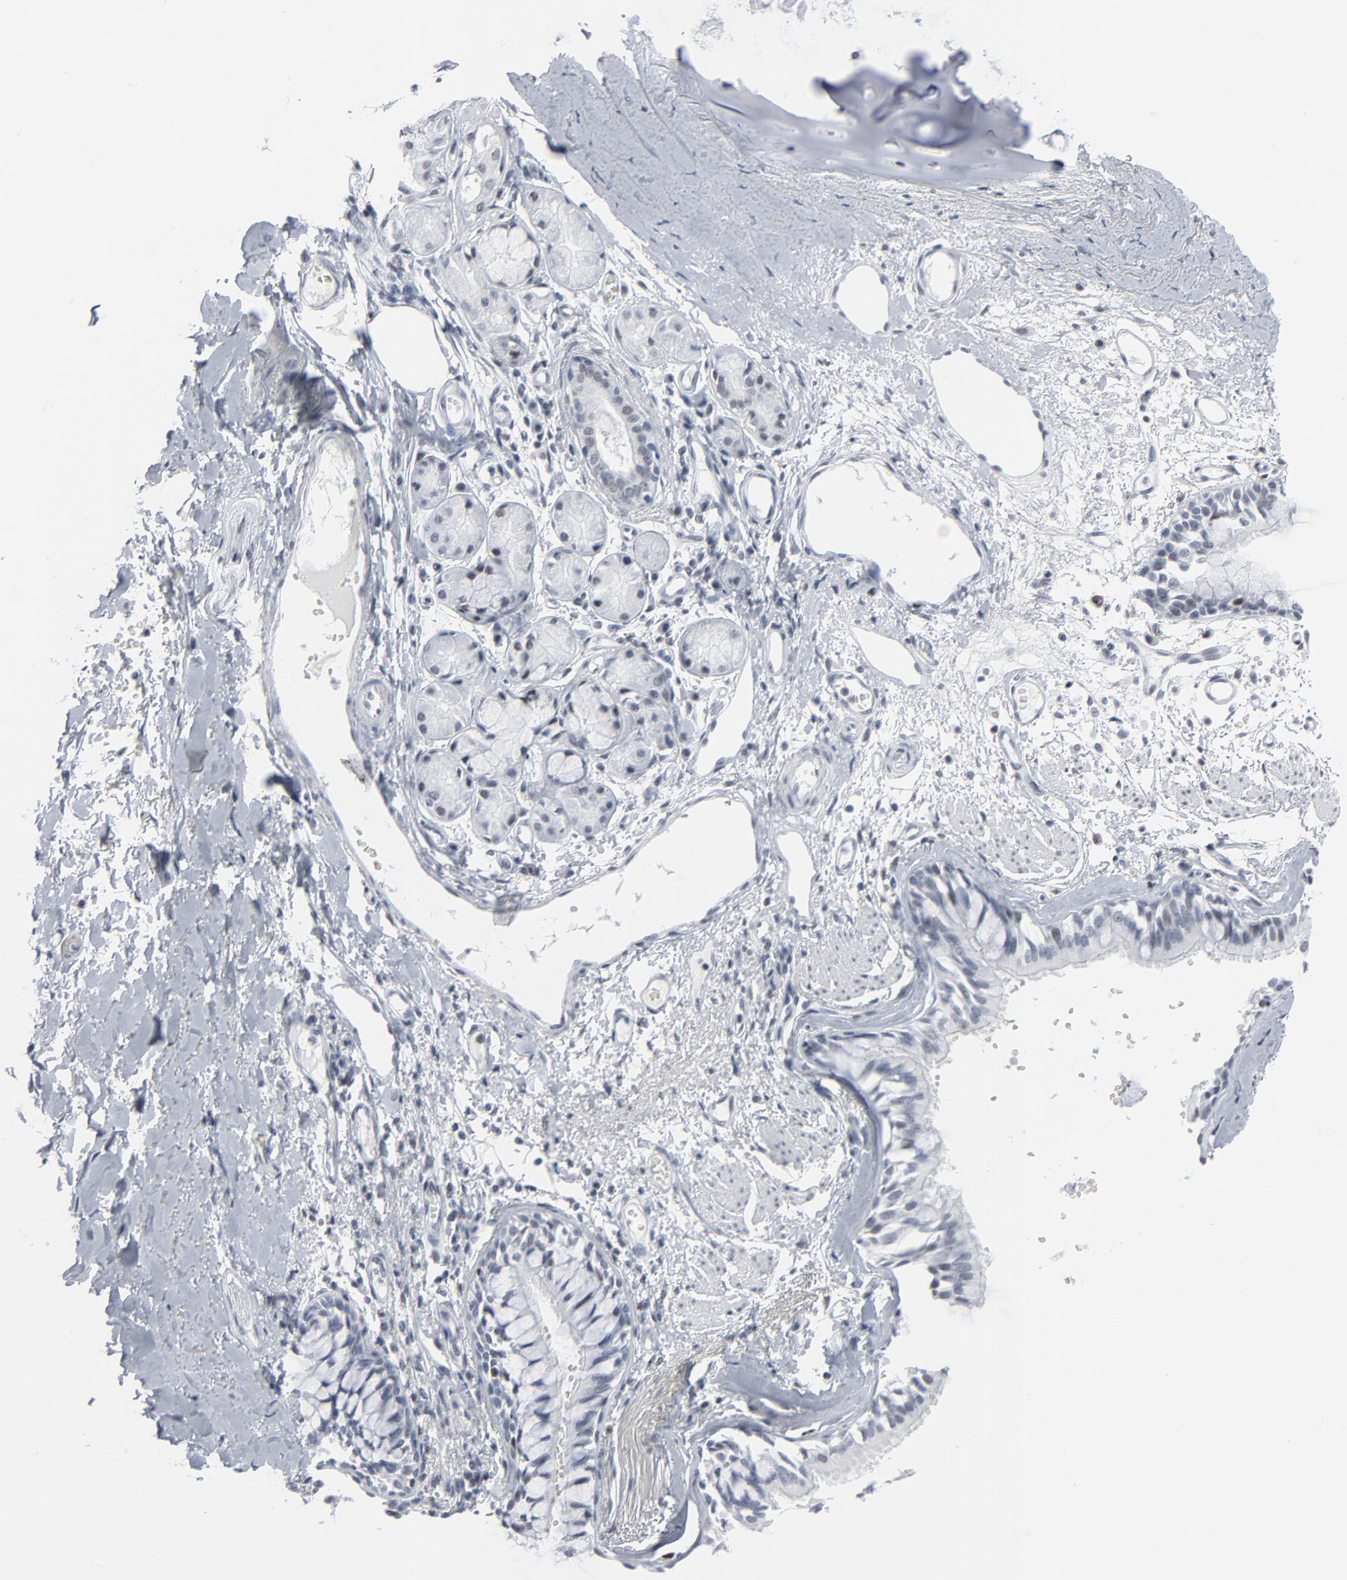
{"staining": {"intensity": "weak", "quantity": "<25%", "location": "nuclear"}, "tissue": "bronchus", "cell_type": "Respiratory epithelial cells", "image_type": "normal", "snomed": [{"axis": "morphology", "description": "Normal tissue, NOS"}, {"axis": "topography", "description": "Bronchus"}, {"axis": "topography", "description": "Lung"}], "caption": "There is no significant positivity in respiratory epithelial cells of bronchus.", "gene": "SIRT1", "patient": {"sex": "female", "age": 56}}